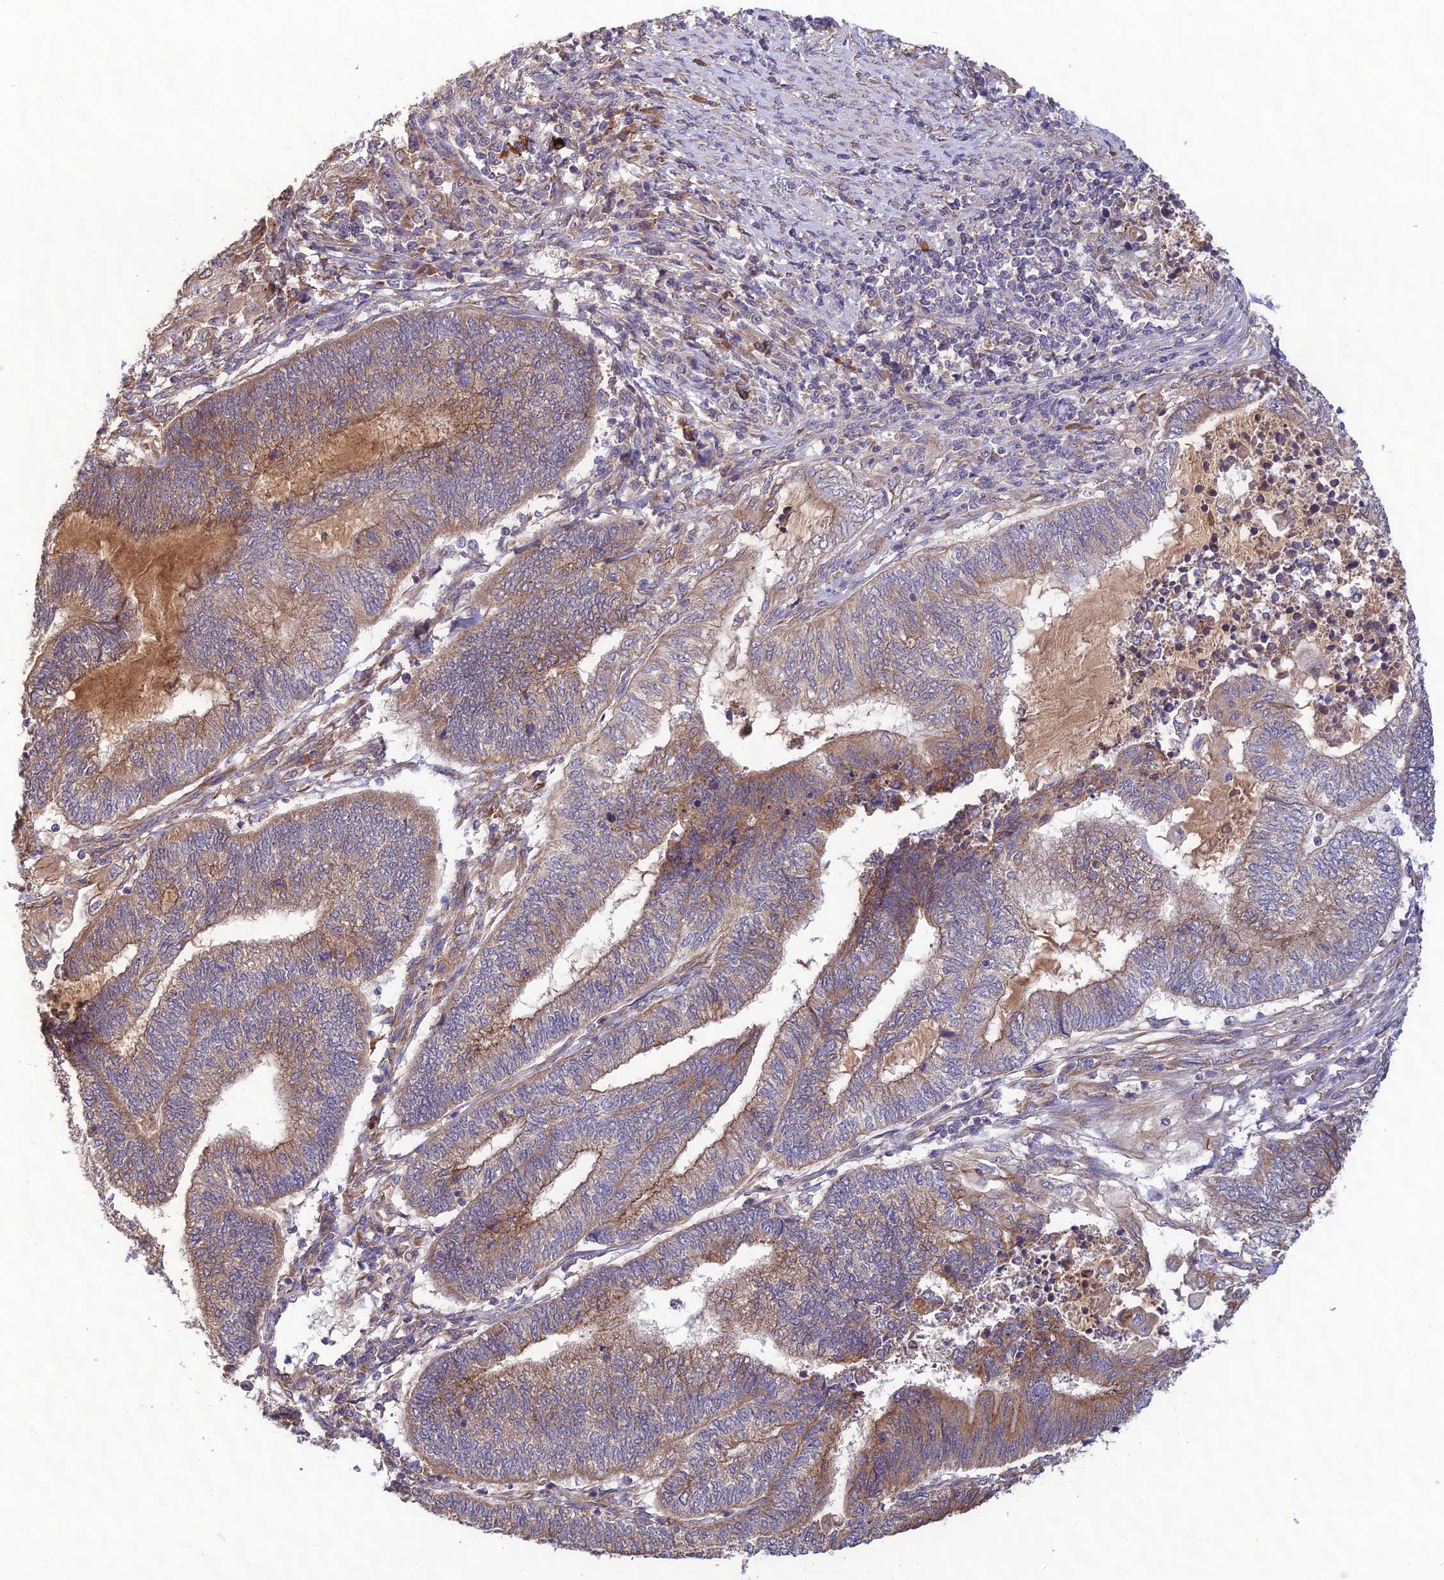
{"staining": {"intensity": "moderate", "quantity": "25%-75%", "location": "cytoplasmic/membranous"}, "tissue": "endometrial cancer", "cell_type": "Tumor cells", "image_type": "cancer", "snomed": [{"axis": "morphology", "description": "Adenocarcinoma, NOS"}, {"axis": "topography", "description": "Uterus"}, {"axis": "topography", "description": "Endometrium"}], "caption": "This micrograph displays immunohistochemistry staining of endometrial adenocarcinoma, with medium moderate cytoplasmic/membranous staining in approximately 25%-75% of tumor cells.", "gene": "MRNIP", "patient": {"sex": "female", "age": 70}}